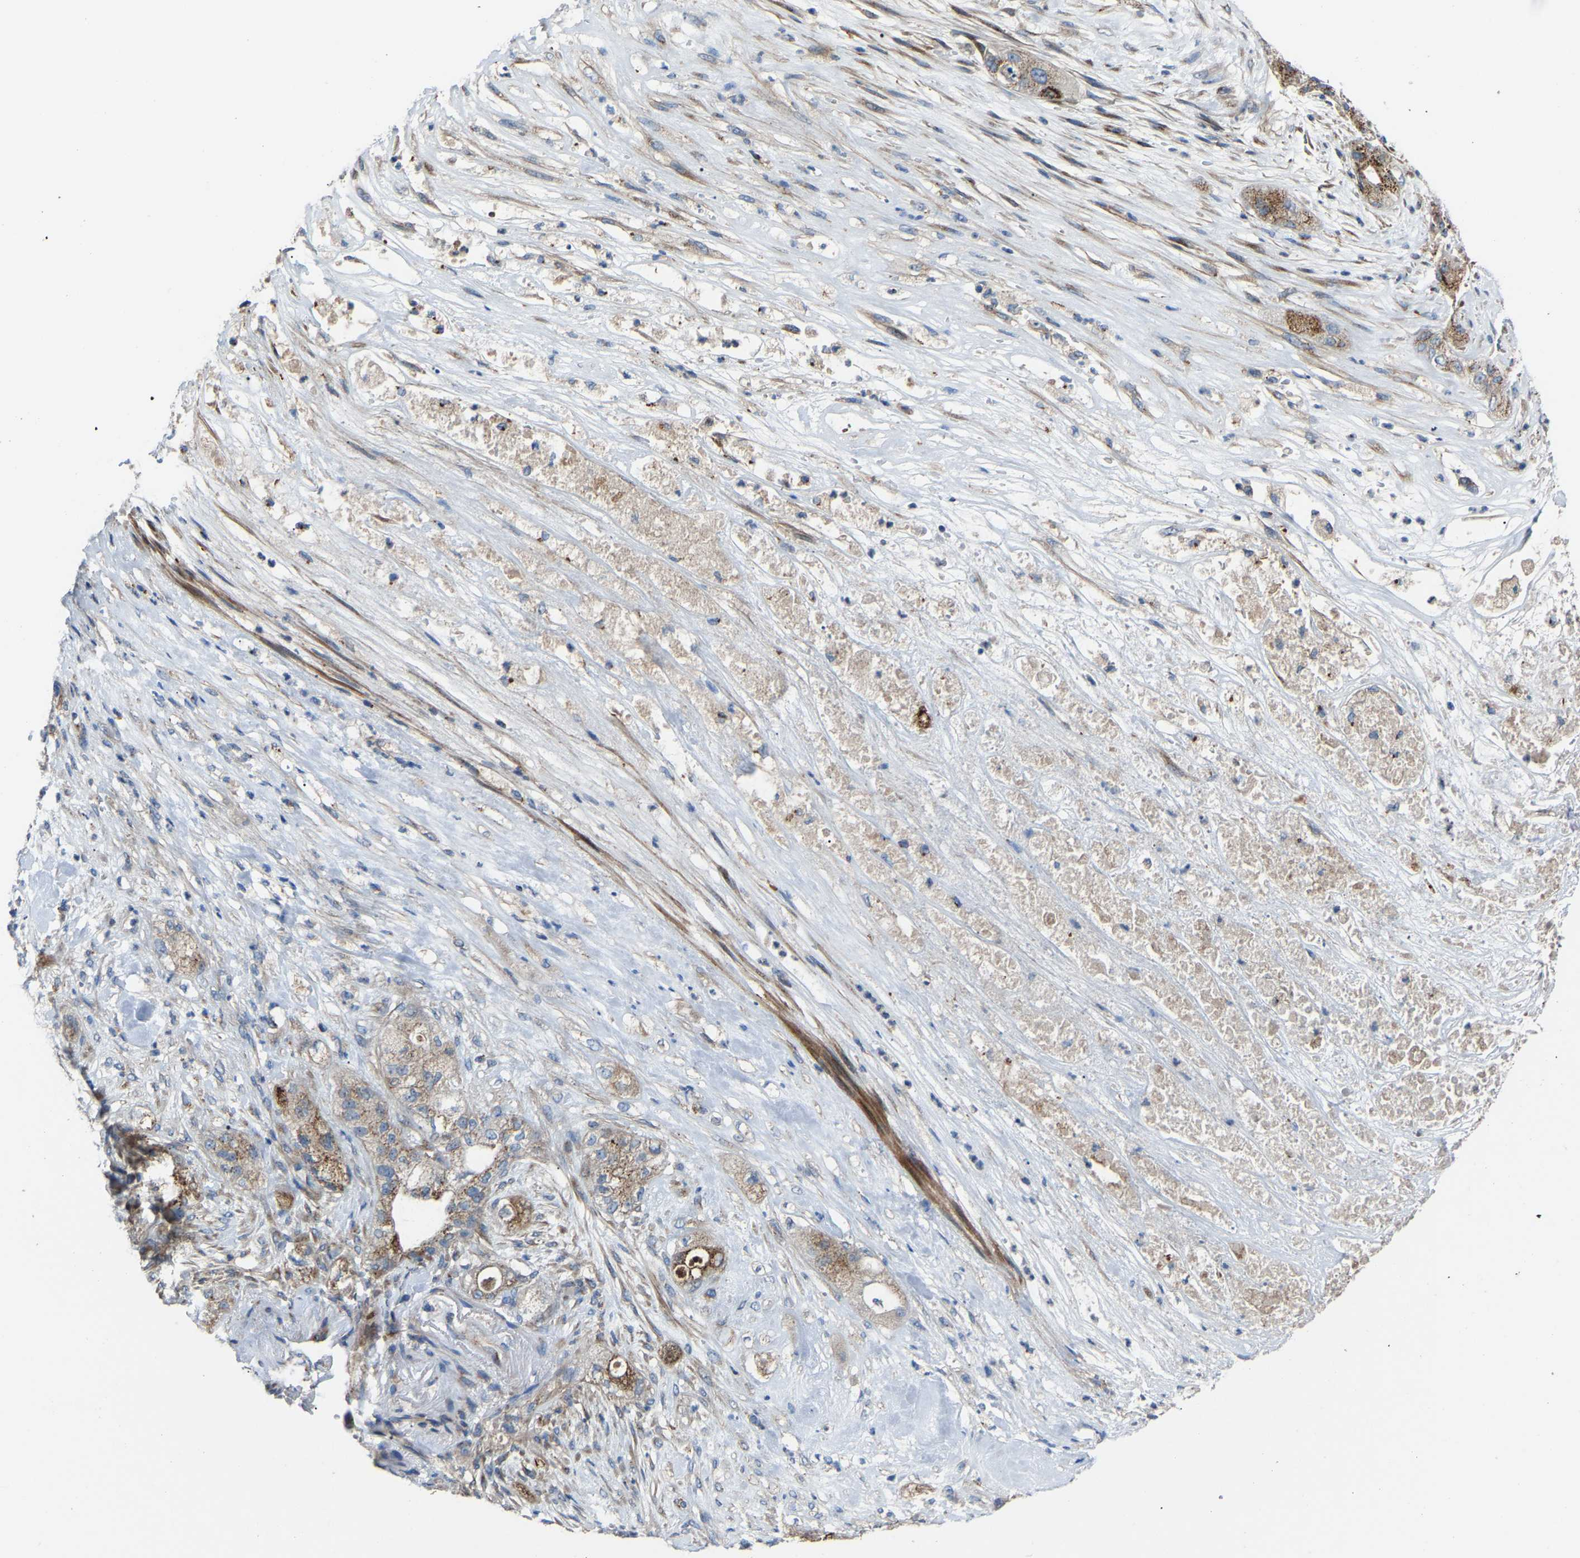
{"staining": {"intensity": "moderate", "quantity": ">75%", "location": "cytoplasmic/membranous"}, "tissue": "pancreatic cancer", "cell_type": "Tumor cells", "image_type": "cancer", "snomed": [{"axis": "morphology", "description": "Adenocarcinoma, NOS"}, {"axis": "topography", "description": "Pancreas"}], "caption": "Protein staining exhibits moderate cytoplasmic/membranous positivity in about >75% of tumor cells in pancreatic cancer.", "gene": "CANT1", "patient": {"sex": "female", "age": 78}}